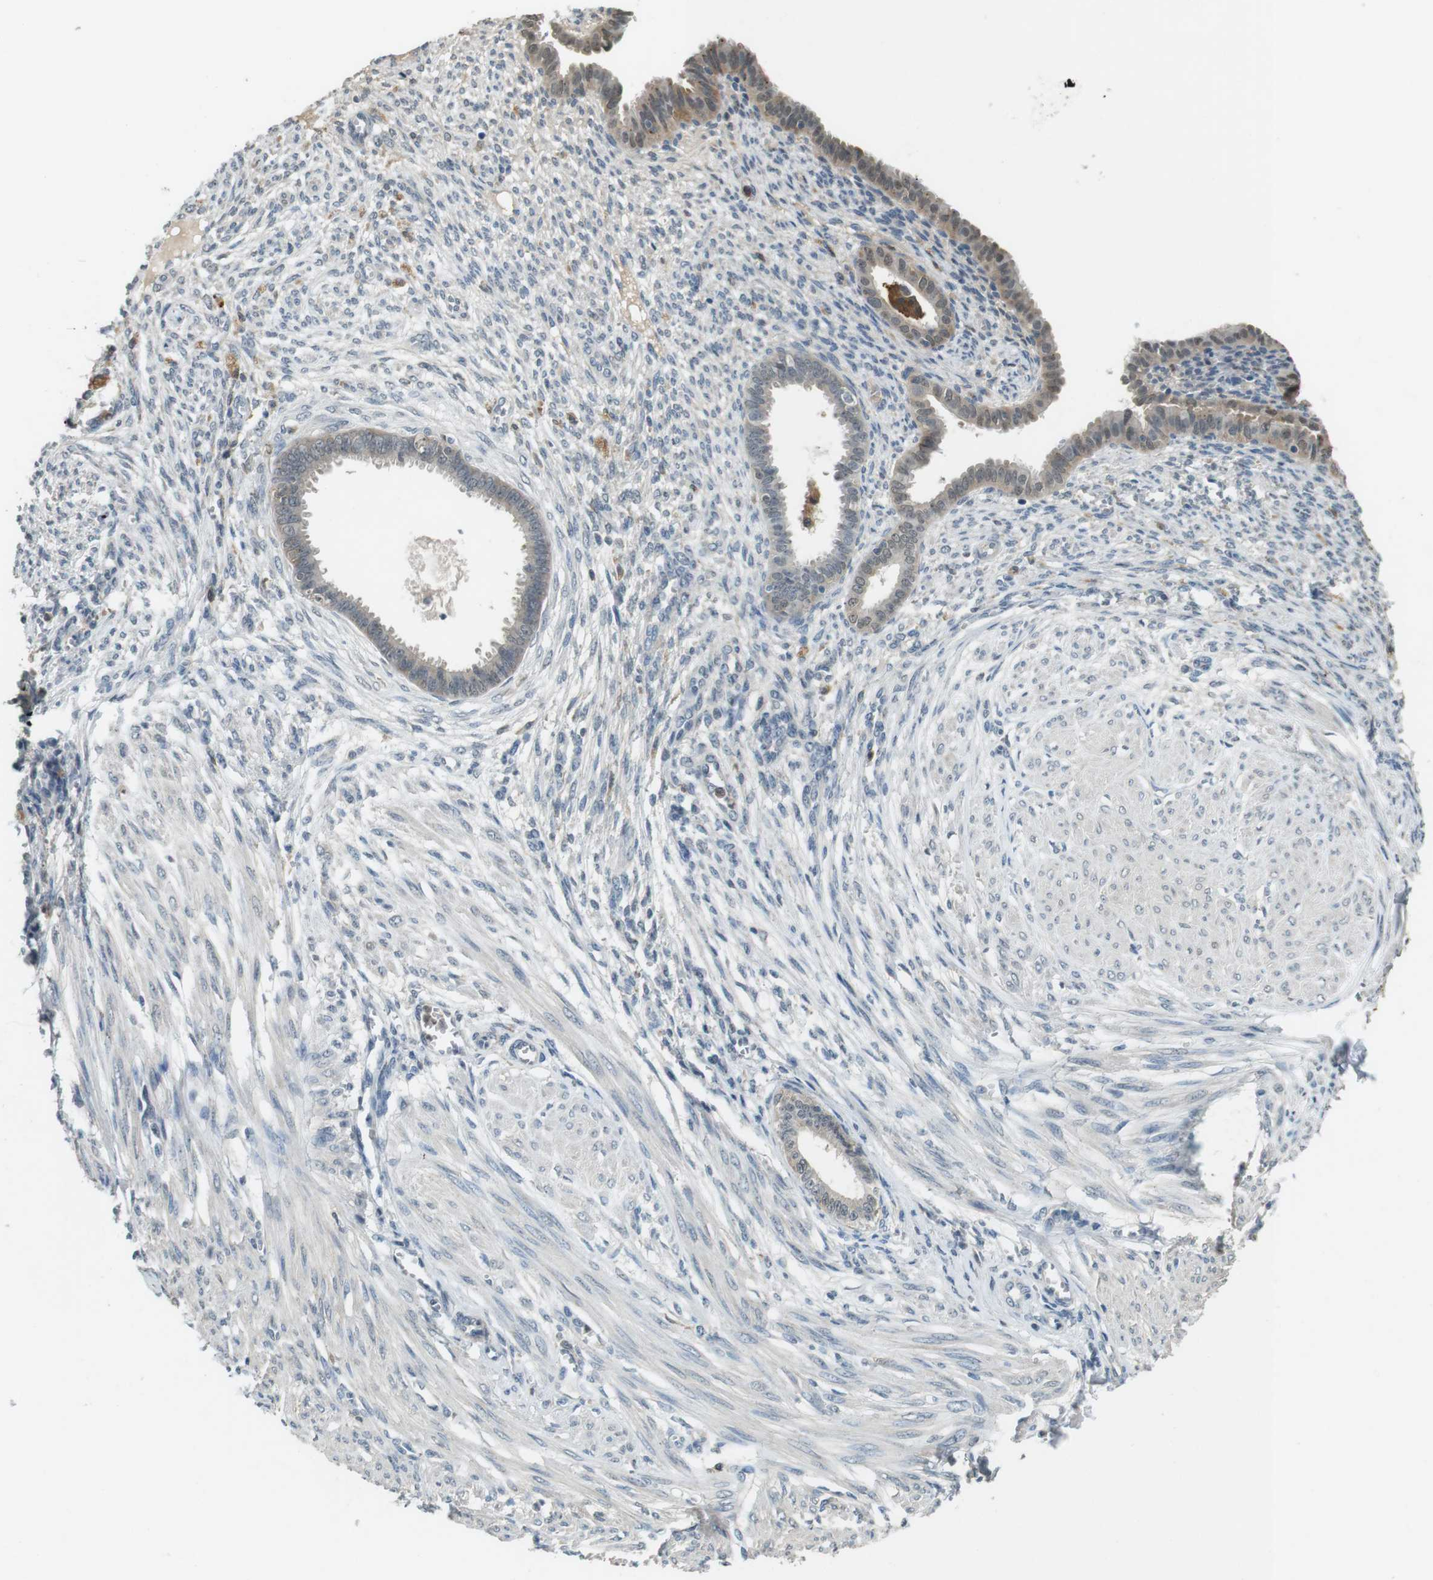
{"staining": {"intensity": "negative", "quantity": "none", "location": "none"}, "tissue": "endometrium", "cell_type": "Cells in endometrial stroma", "image_type": "normal", "snomed": [{"axis": "morphology", "description": "Normal tissue, NOS"}, {"axis": "topography", "description": "Endometrium"}], "caption": "Photomicrograph shows no significant protein expression in cells in endometrial stroma of unremarkable endometrium.", "gene": "CDK14", "patient": {"sex": "female", "age": 72}}